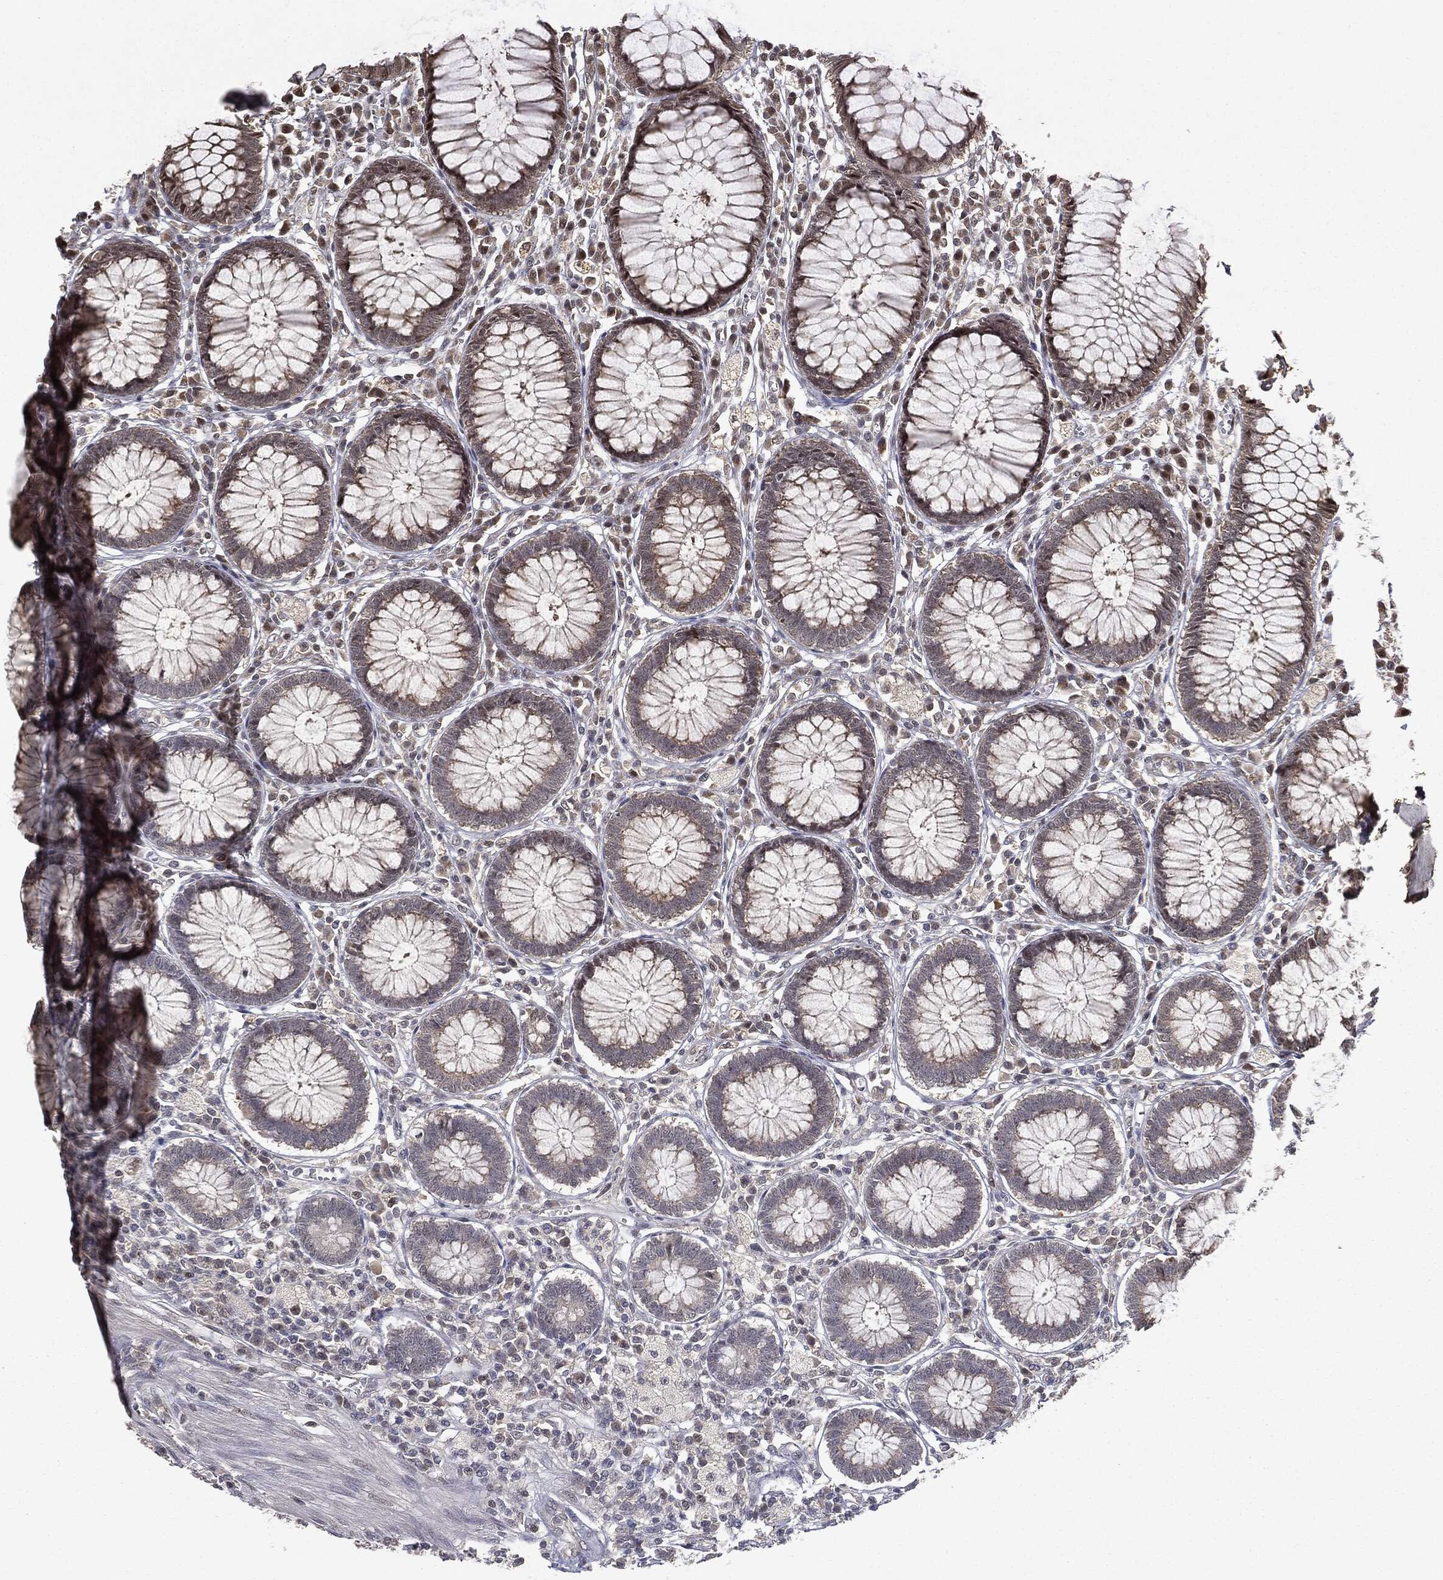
{"staining": {"intensity": "negative", "quantity": "none", "location": "none"}, "tissue": "colon", "cell_type": "Endothelial cells", "image_type": "normal", "snomed": [{"axis": "morphology", "description": "Normal tissue, NOS"}, {"axis": "topography", "description": "Colon"}], "caption": "IHC image of unremarkable colon: human colon stained with DAB (3,3'-diaminobenzidine) exhibits no significant protein expression in endothelial cells. (Brightfield microscopy of DAB immunohistochemistry (IHC) at high magnification).", "gene": "ZNHIT6", "patient": {"sex": "male", "age": 65}}